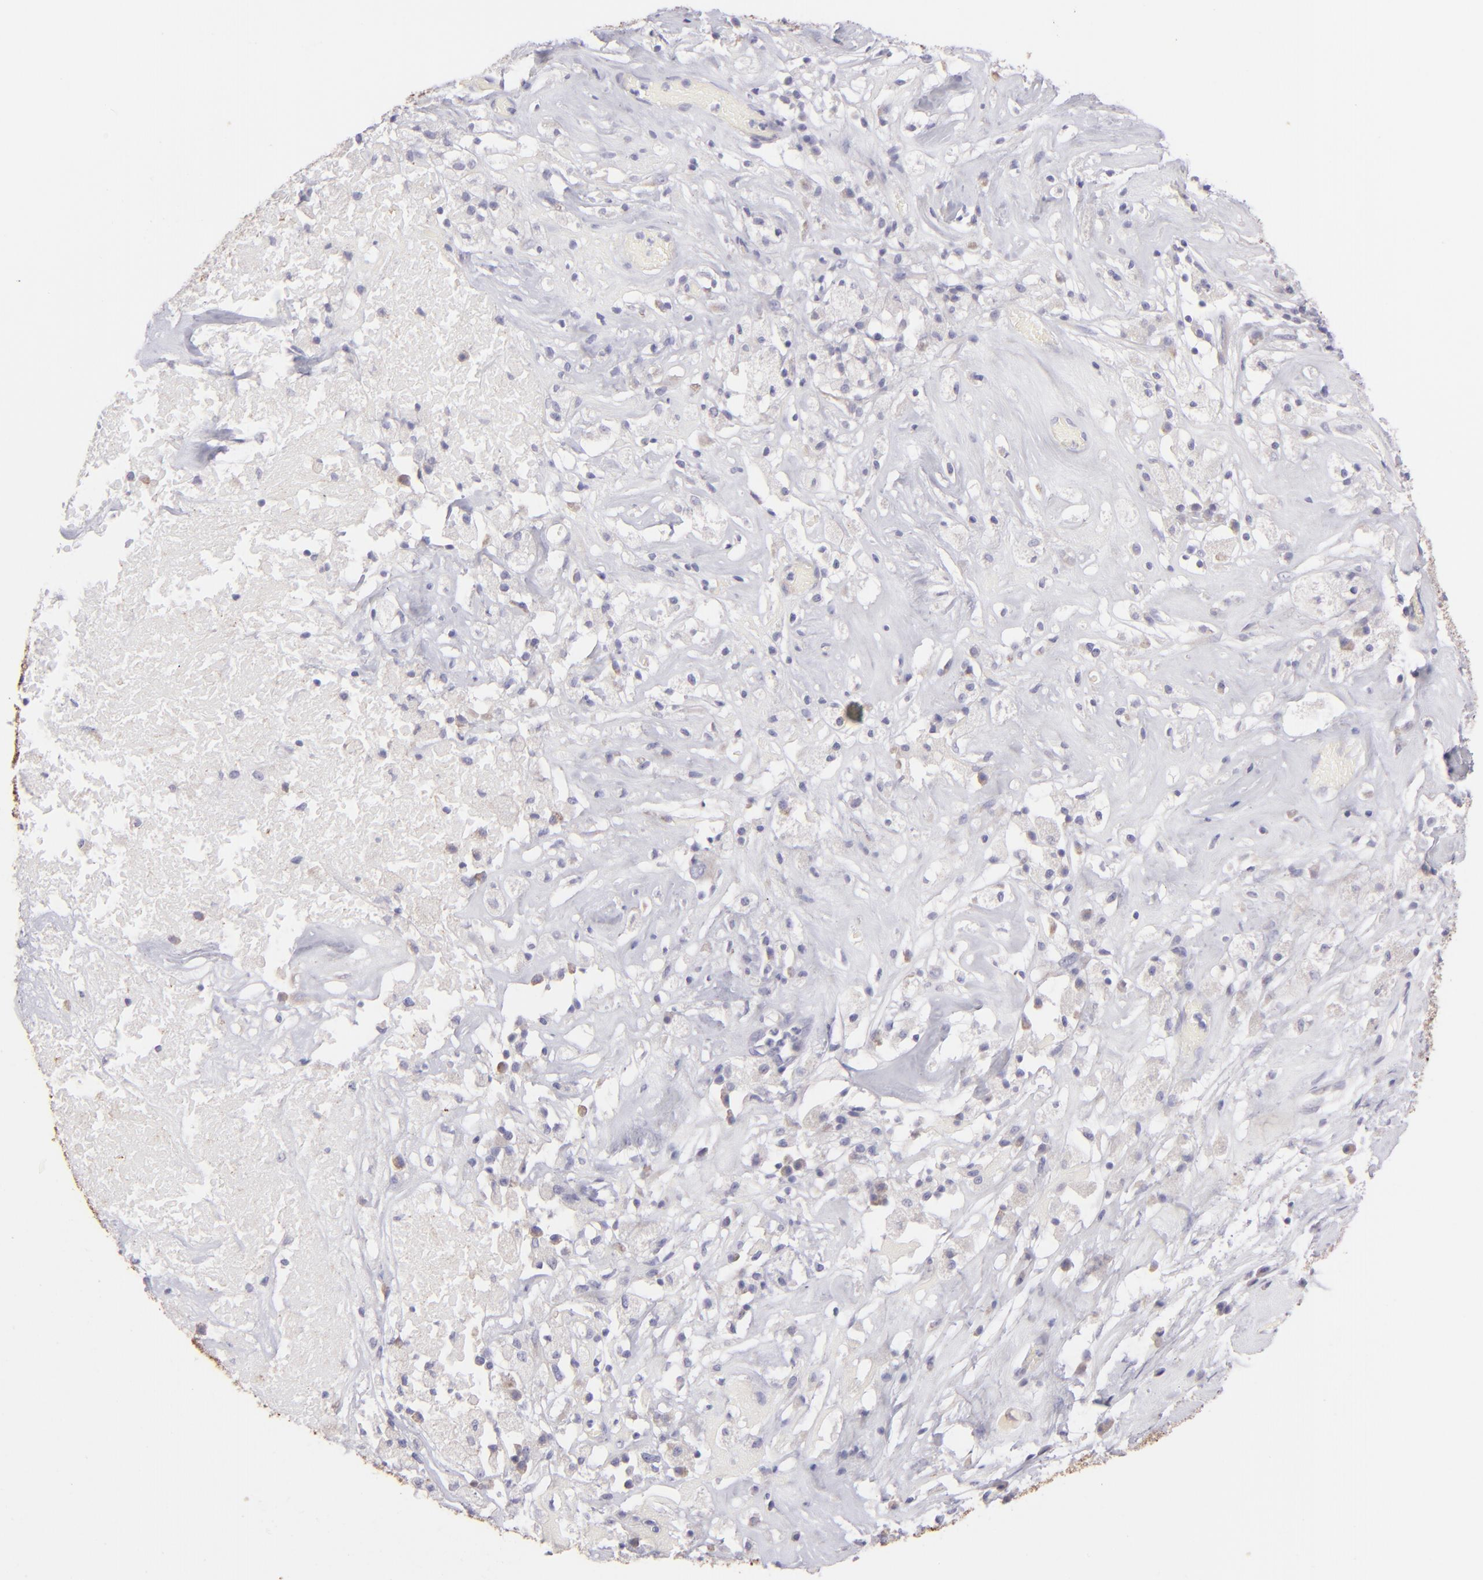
{"staining": {"intensity": "moderate", "quantity": "25%-75%", "location": "cytoplasmic/membranous"}, "tissue": "ovarian cancer", "cell_type": "Tumor cells", "image_type": "cancer", "snomed": [{"axis": "morphology", "description": "Normal tissue, NOS"}, {"axis": "morphology", "description": "Cystadenocarcinoma, serous, NOS"}, {"axis": "topography", "description": "Ovary"}], "caption": "Brown immunohistochemical staining in human ovarian serous cystadenocarcinoma exhibits moderate cytoplasmic/membranous staining in about 25%-75% of tumor cells.", "gene": "CLDN4", "patient": {"sex": "female", "age": 62}}